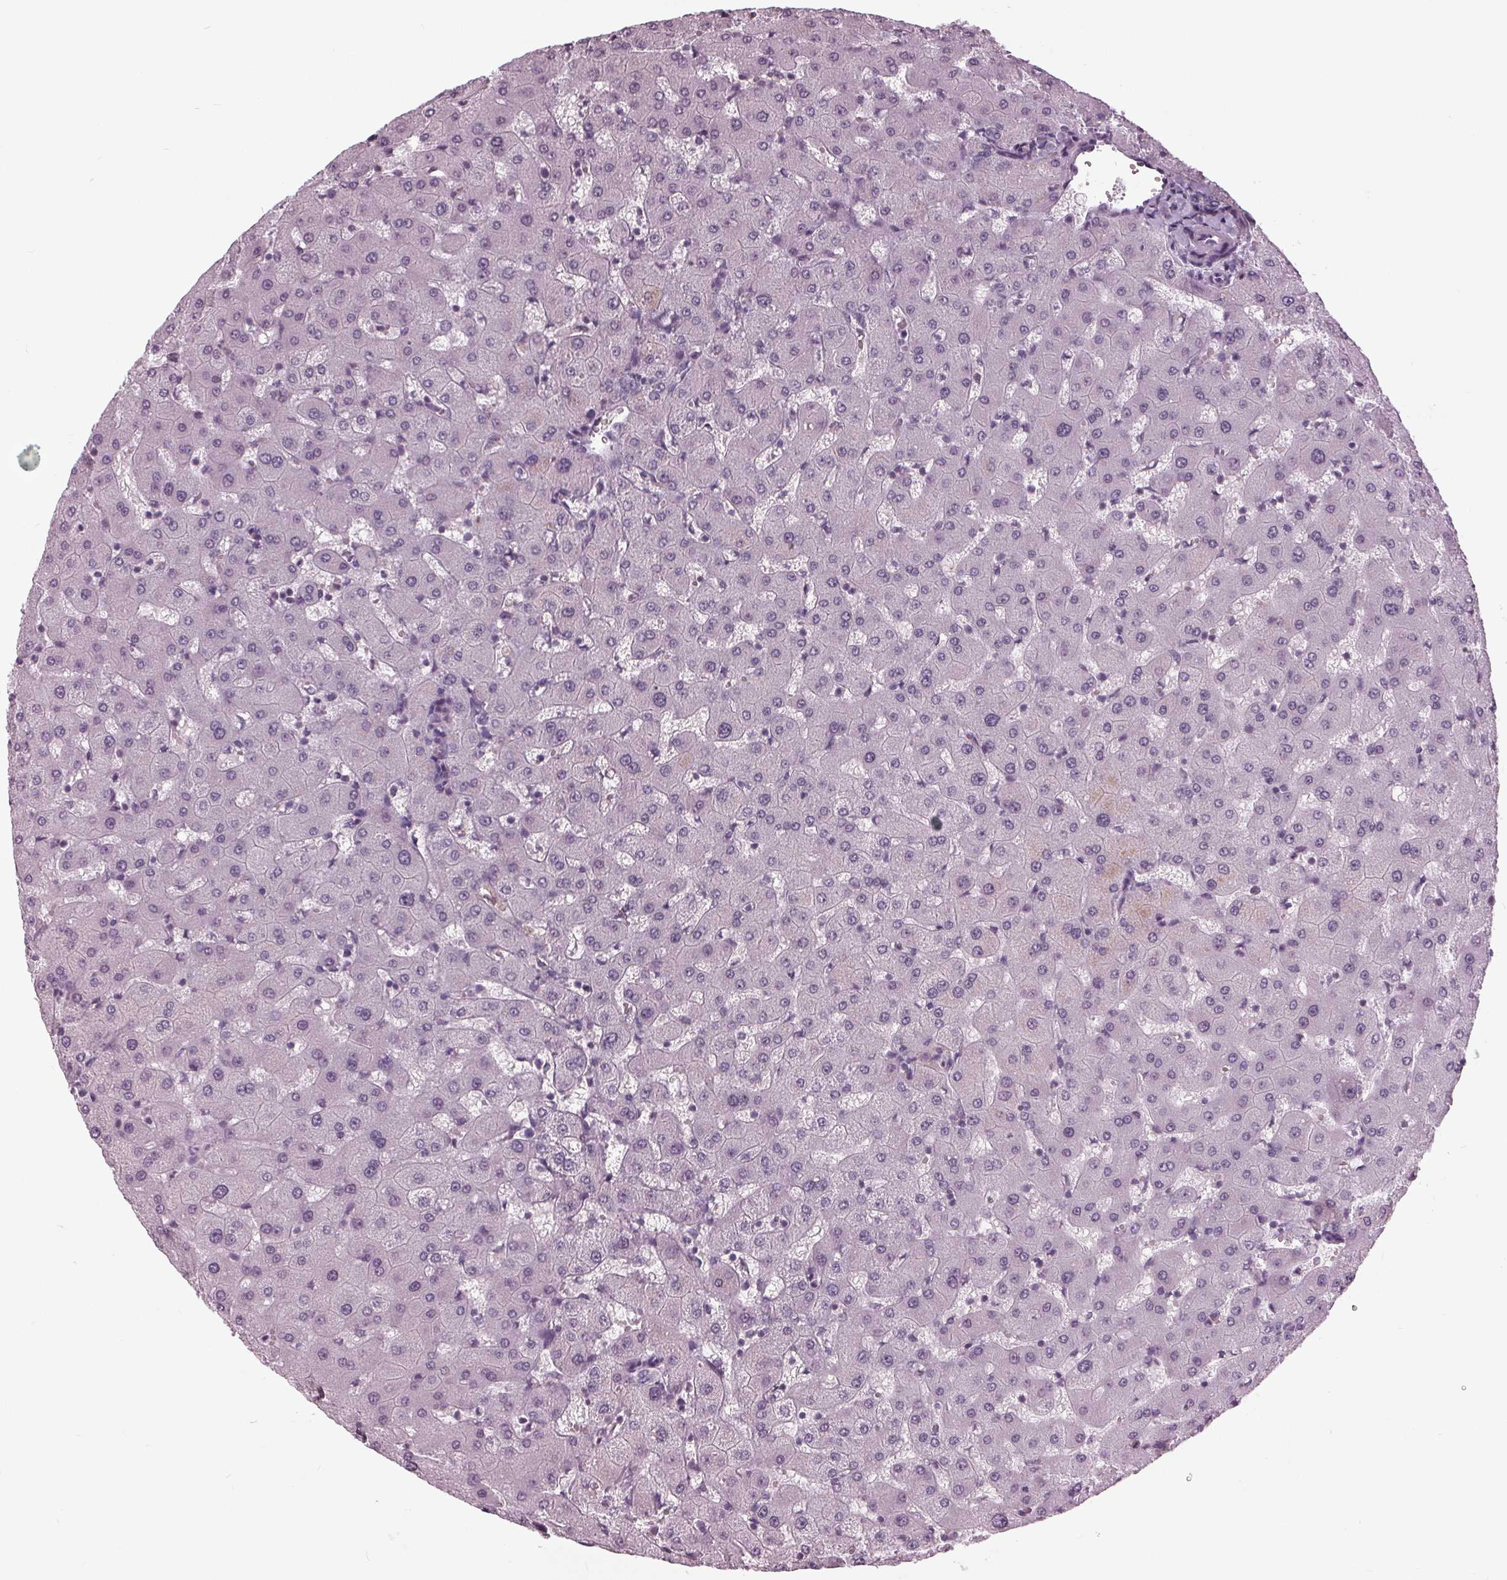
{"staining": {"intensity": "negative", "quantity": "none", "location": "none"}, "tissue": "liver", "cell_type": "Cholangiocytes", "image_type": "normal", "snomed": [{"axis": "morphology", "description": "Normal tissue, NOS"}, {"axis": "topography", "description": "Liver"}], "caption": "Histopathology image shows no significant protein staining in cholangiocytes of unremarkable liver. (DAB IHC, high magnification).", "gene": "SLC9A4", "patient": {"sex": "female", "age": 63}}